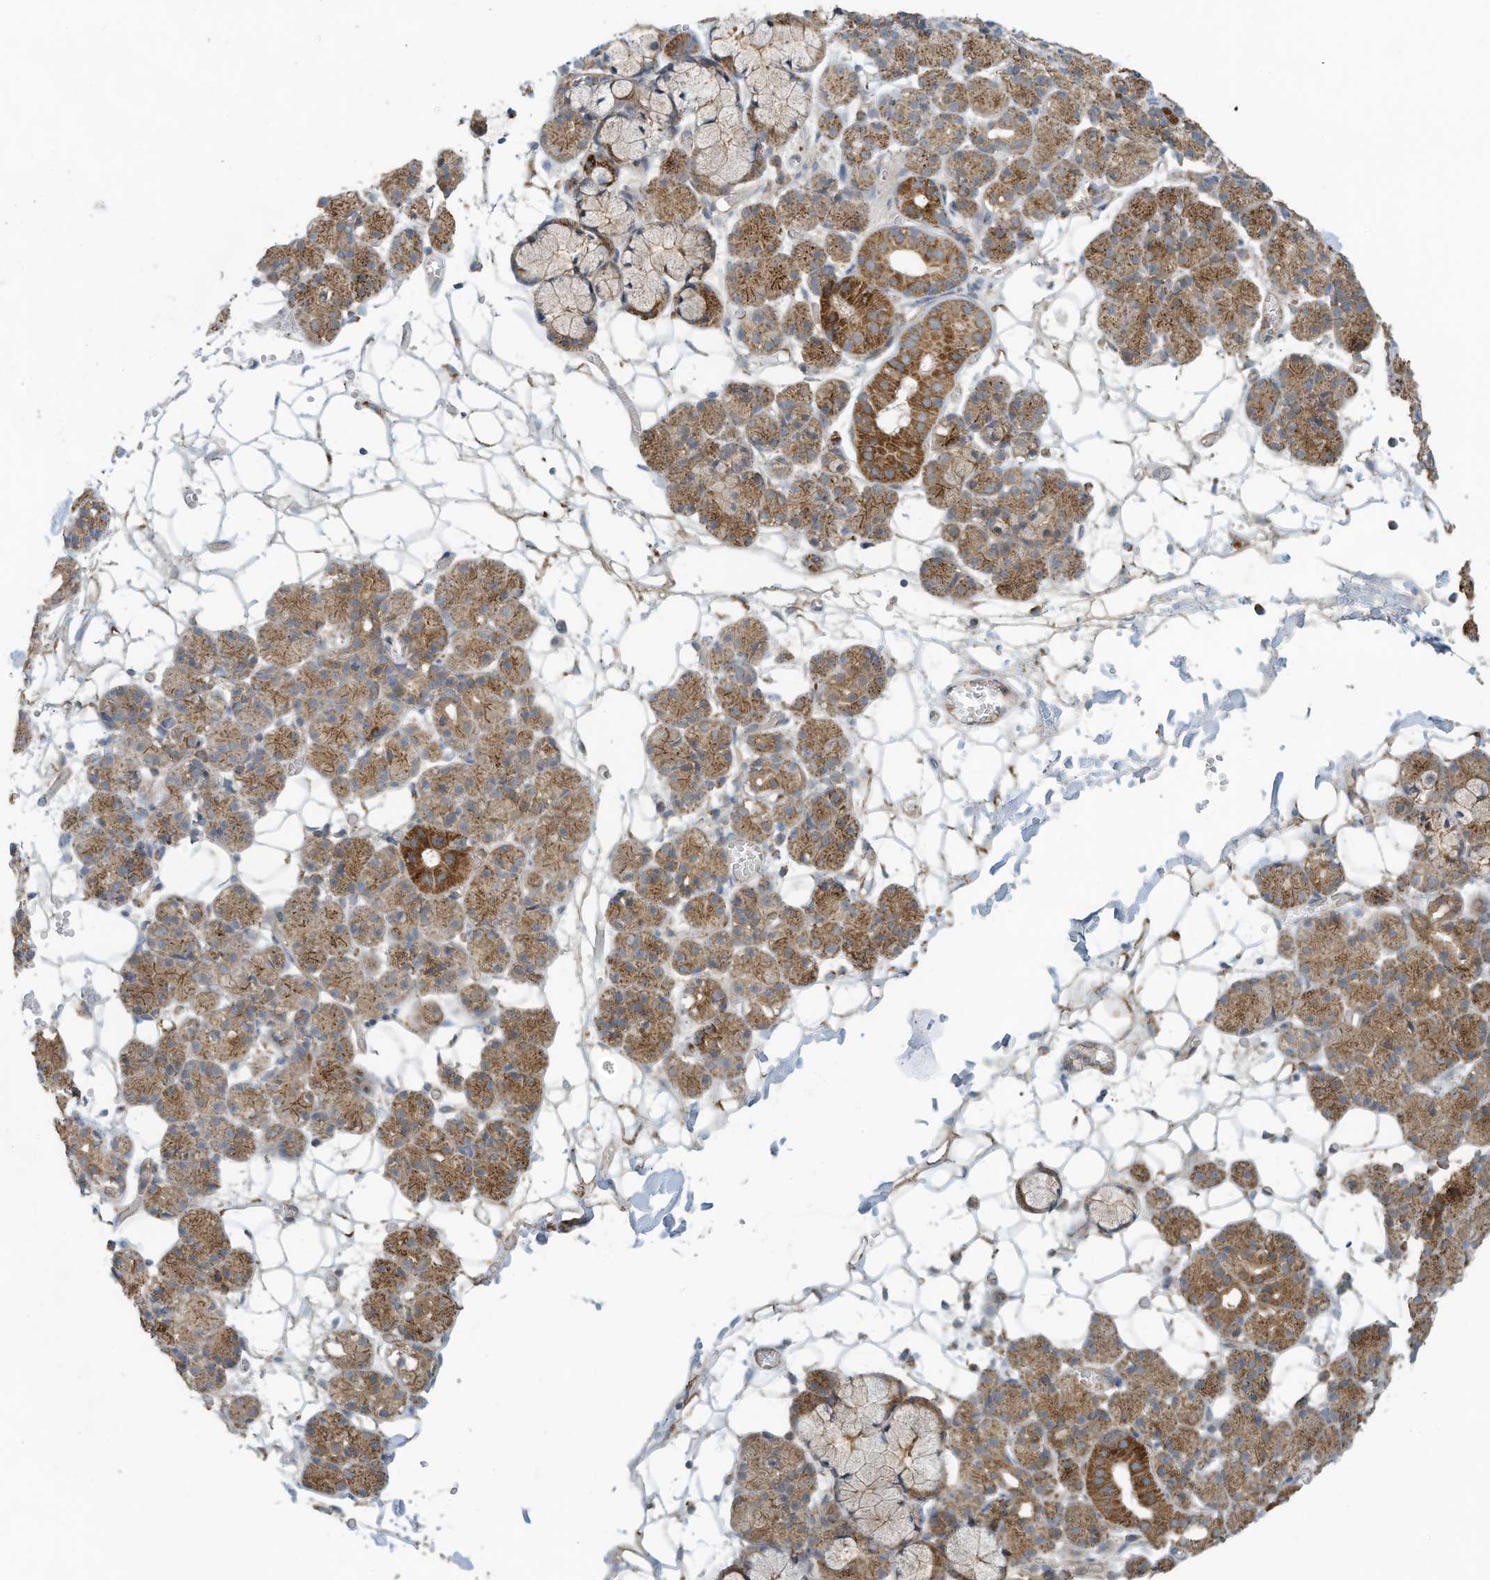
{"staining": {"intensity": "moderate", "quantity": ">75%", "location": "cytoplasmic/membranous"}, "tissue": "salivary gland", "cell_type": "Glandular cells", "image_type": "normal", "snomed": [{"axis": "morphology", "description": "Normal tissue, NOS"}, {"axis": "topography", "description": "Salivary gland"}], "caption": "This photomicrograph exhibits immunohistochemistry staining of normal human salivary gland, with medium moderate cytoplasmic/membranous expression in approximately >75% of glandular cells.", "gene": "METTL6", "patient": {"sex": "male", "age": 63}}